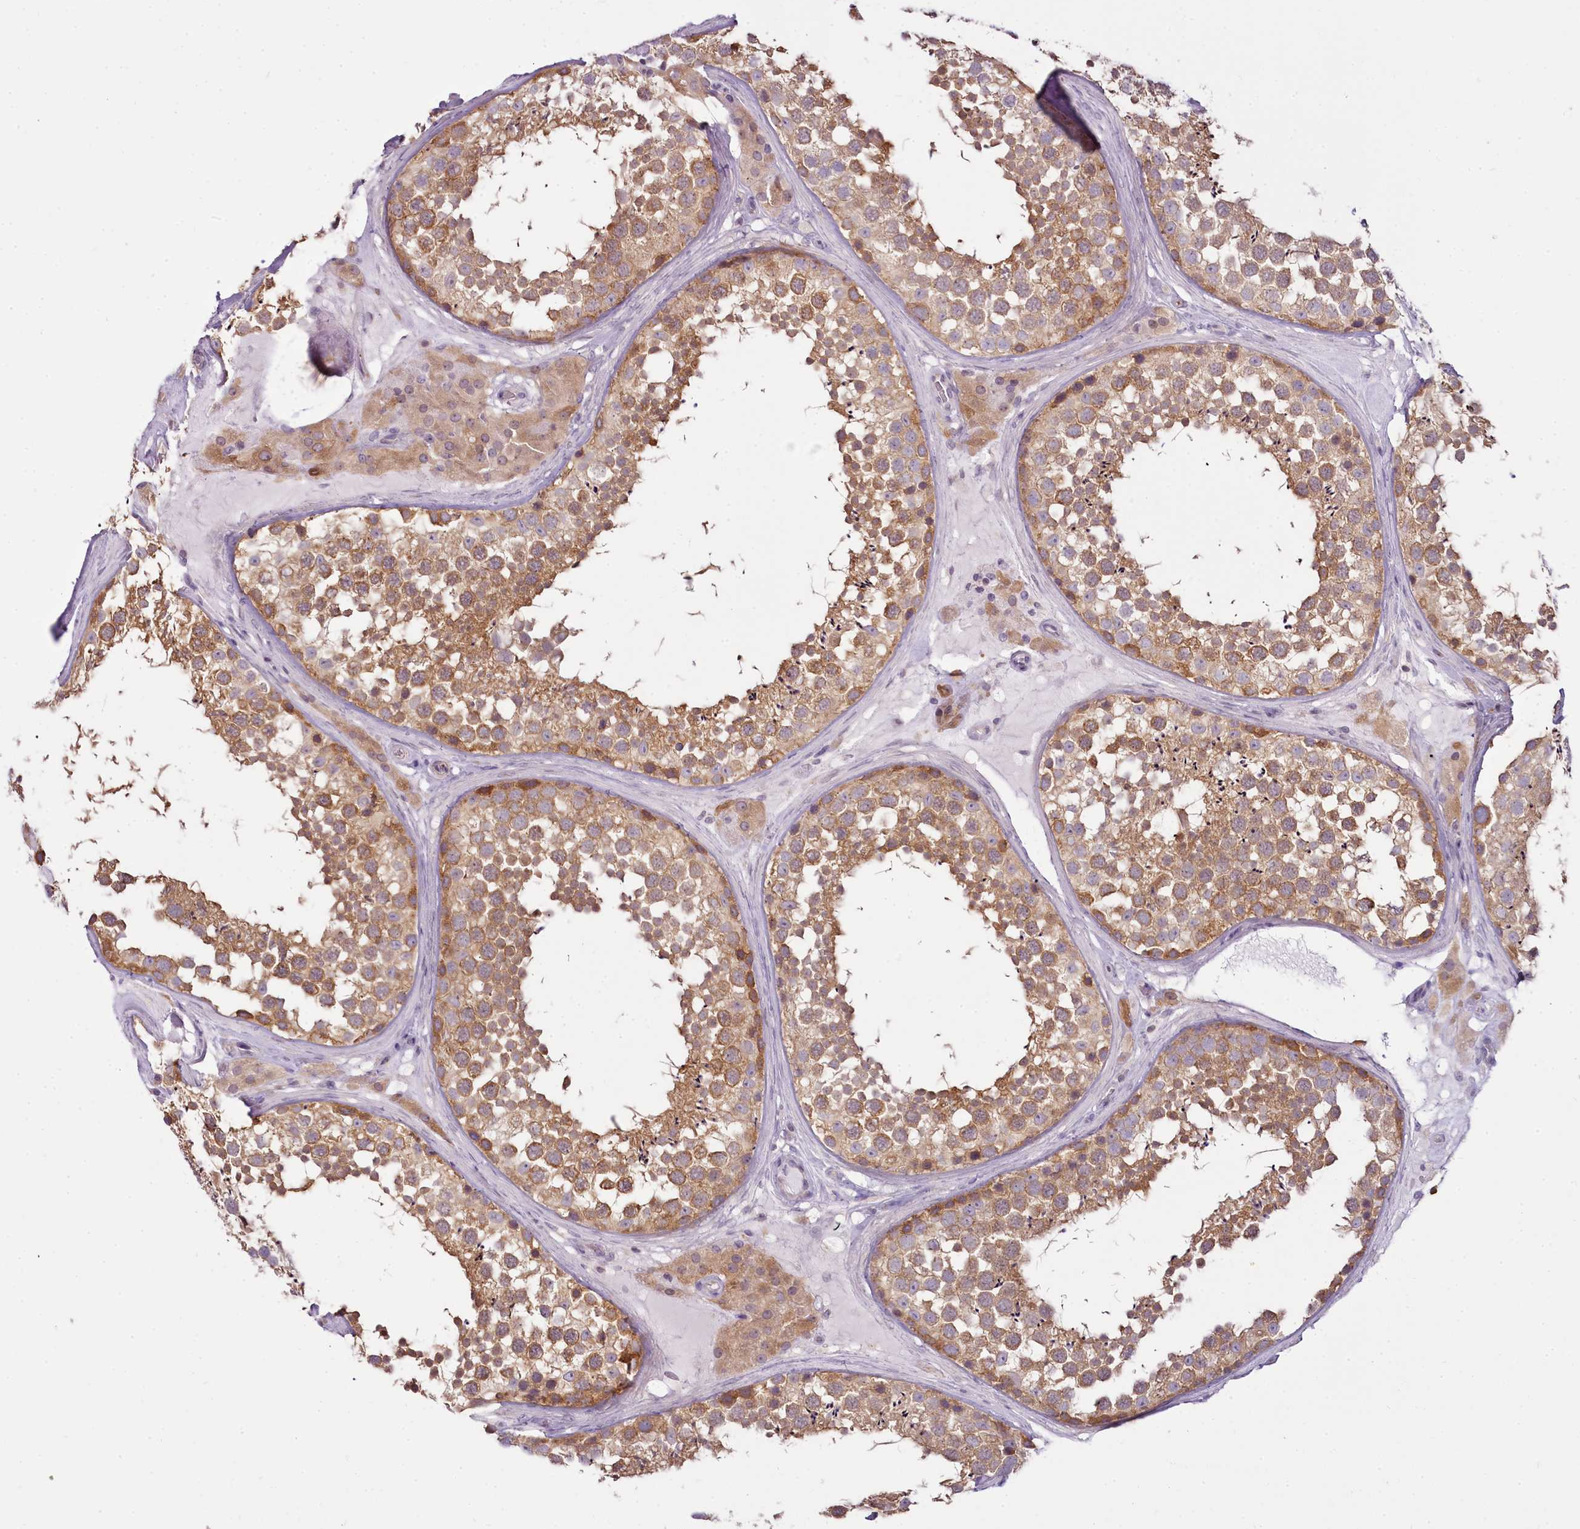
{"staining": {"intensity": "moderate", "quantity": ">75%", "location": "cytoplasmic/membranous"}, "tissue": "testis", "cell_type": "Cells in seminiferous ducts", "image_type": "normal", "snomed": [{"axis": "morphology", "description": "Normal tissue, NOS"}, {"axis": "topography", "description": "Testis"}], "caption": "This is an image of IHC staining of unremarkable testis, which shows moderate positivity in the cytoplasmic/membranous of cells in seminiferous ducts.", "gene": "CAPN7", "patient": {"sex": "male", "age": 46}}